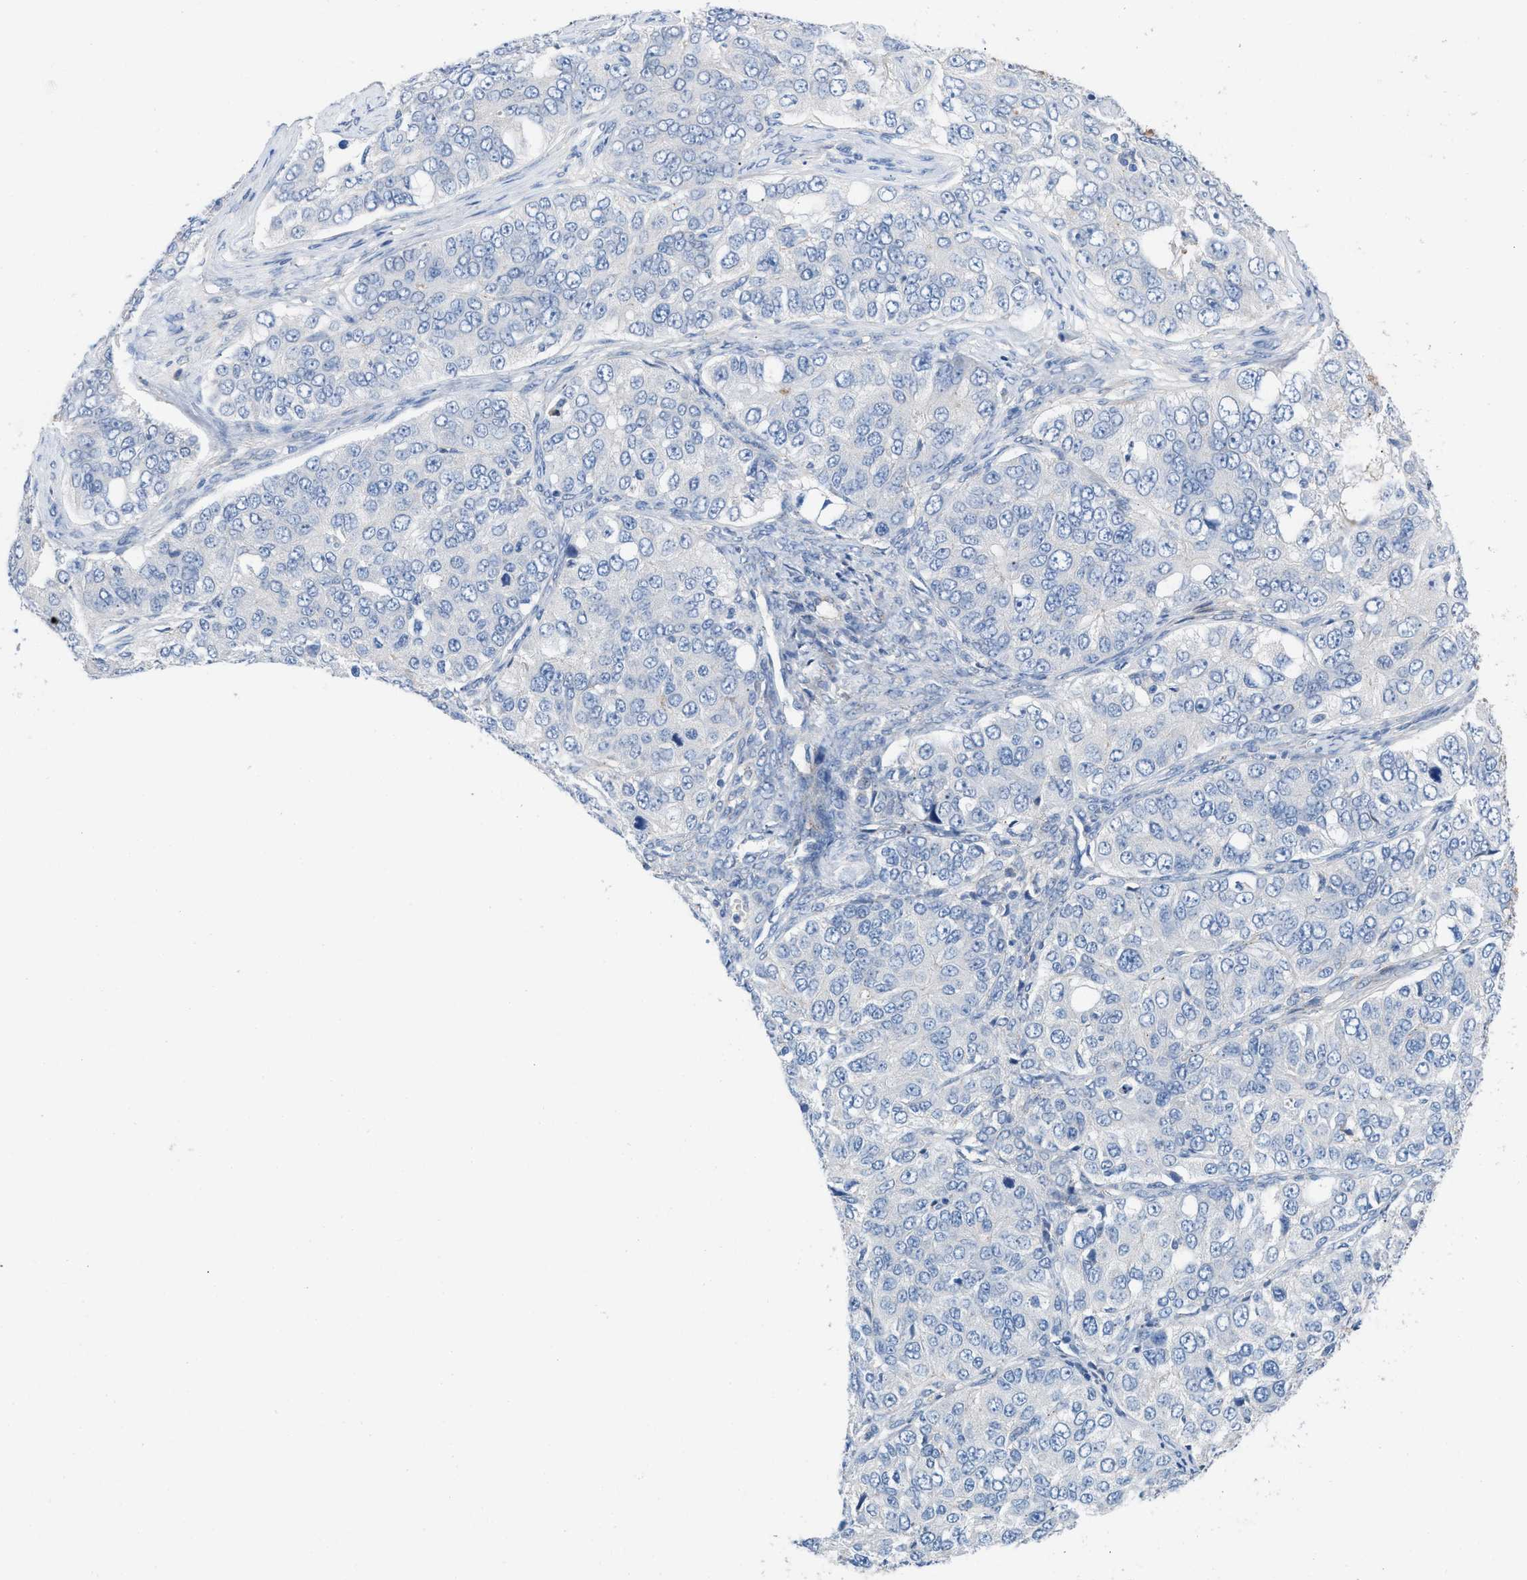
{"staining": {"intensity": "negative", "quantity": "none", "location": "none"}, "tissue": "ovarian cancer", "cell_type": "Tumor cells", "image_type": "cancer", "snomed": [{"axis": "morphology", "description": "Carcinoma, endometroid"}, {"axis": "topography", "description": "Ovary"}], "caption": "Image shows no significant protein expression in tumor cells of endometroid carcinoma (ovarian).", "gene": "HPX", "patient": {"sex": "female", "age": 51}}